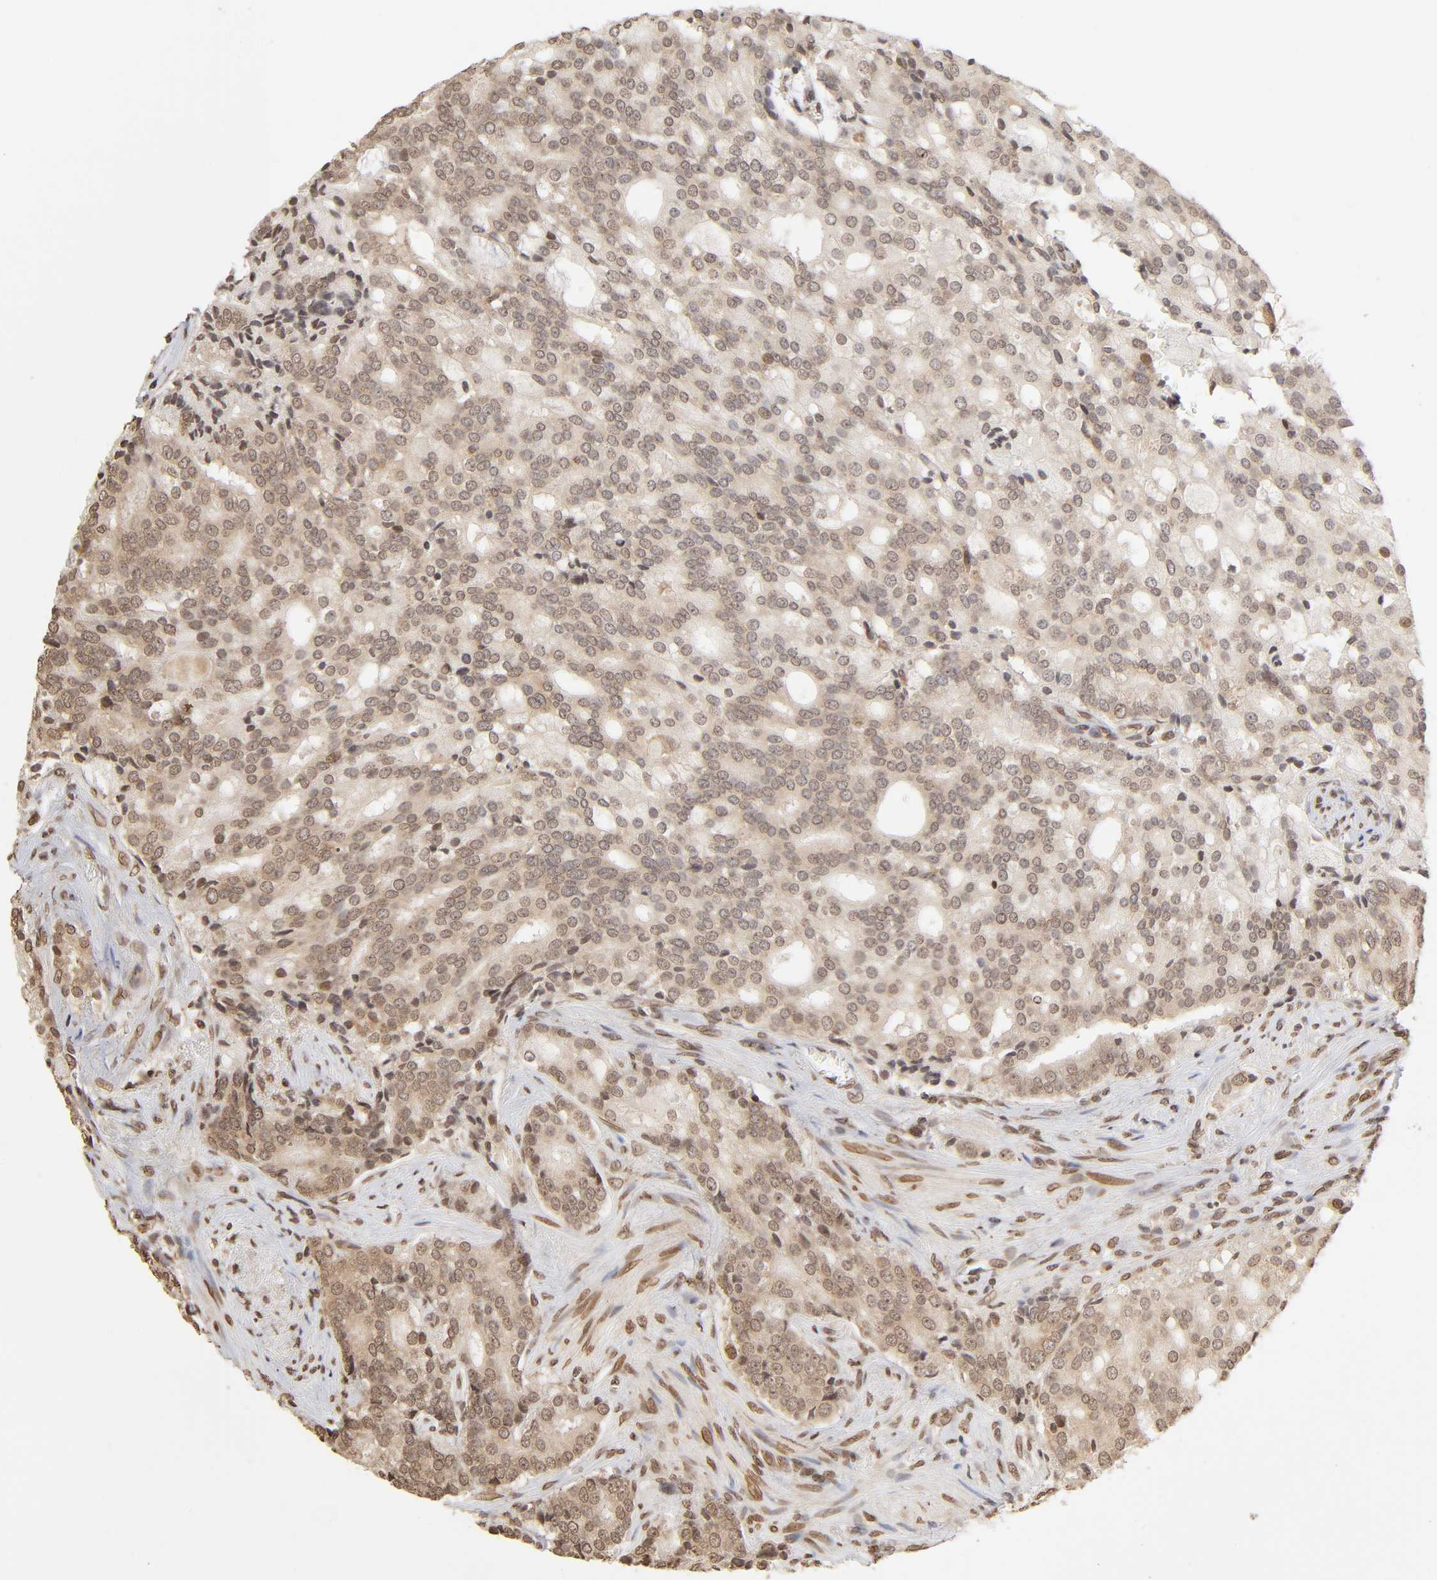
{"staining": {"intensity": "weak", "quantity": ">75%", "location": "cytoplasmic/membranous"}, "tissue": "prostate cancer", "cell_type": "Tumor cells", "image_type": "cancer", "snomed": [{"axis": "morphology", "description": "Adenocarcinoma, Low grade"}, {"axis": "topography", "description": "Prostate"}], "caption": "Tumor cells show low levels of weak cytoplasmic/membranous expression in approximately >75% of cells in human prostate low-grade adenocarcinoma.", "gene": "MLLT6", "patient": {"sex": "male", "age": 58}}